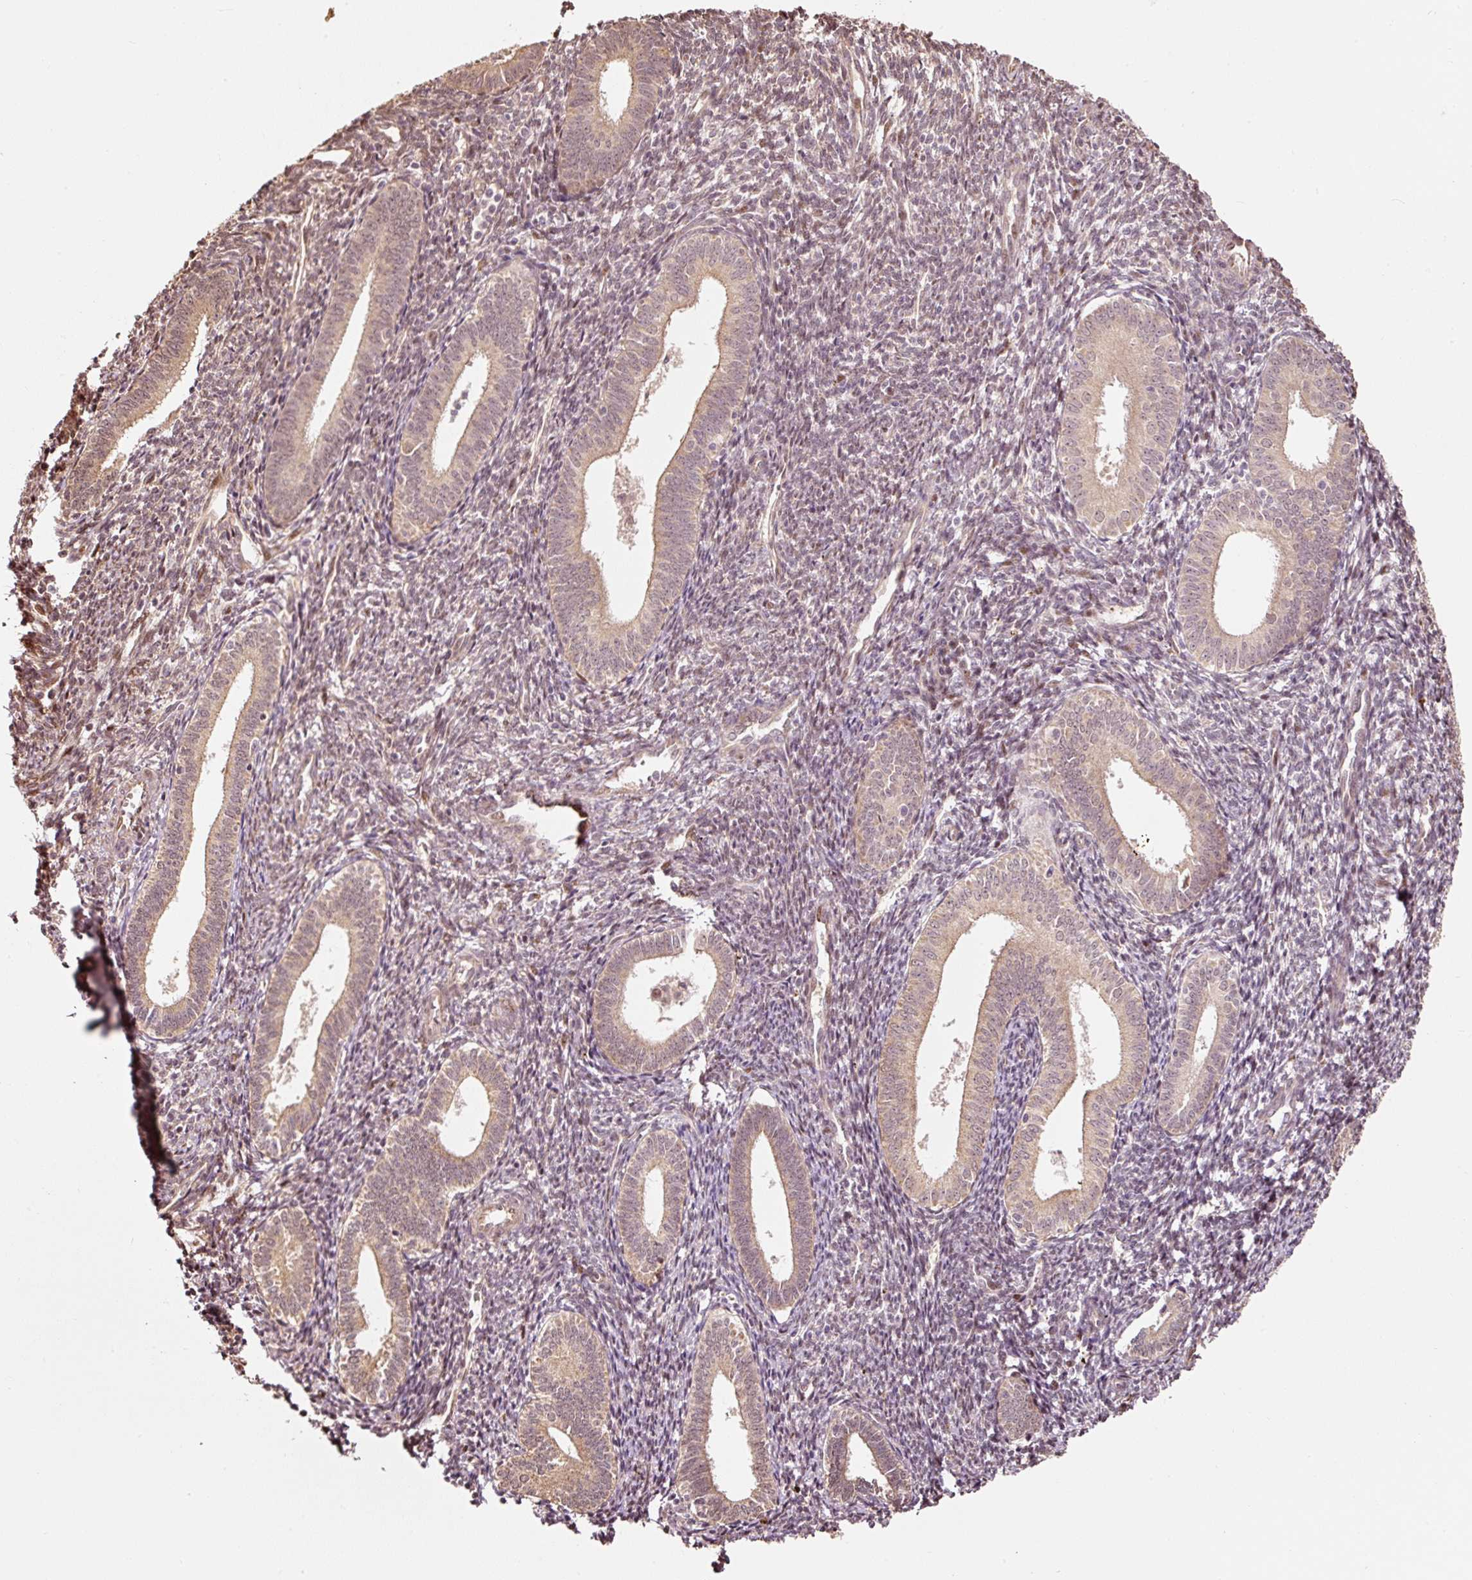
{"staining": {"intensity": "weak", "quantity": "25%-75%", "location": "cytoplasmic/membranous"}, "tissue": "endometrium", "cell_type": "Cells in endometrial stroma", "image_type": "normal", "snomed": [{"axis": "morphology", "description": "Normal tissue, NOS"}, {"axis": "topography", "description": "Endometrium"}], "caption": "IHC of normal endometrium demonstrates low levels of weak cytoplasmic/membranous staining in about 25%-75% of cells in endometrial stroma. The protein is shown in brown color, while the nuclei are stained blue.", "gene": "ETF1", "patient": {"sex": "female", "age": 41}}